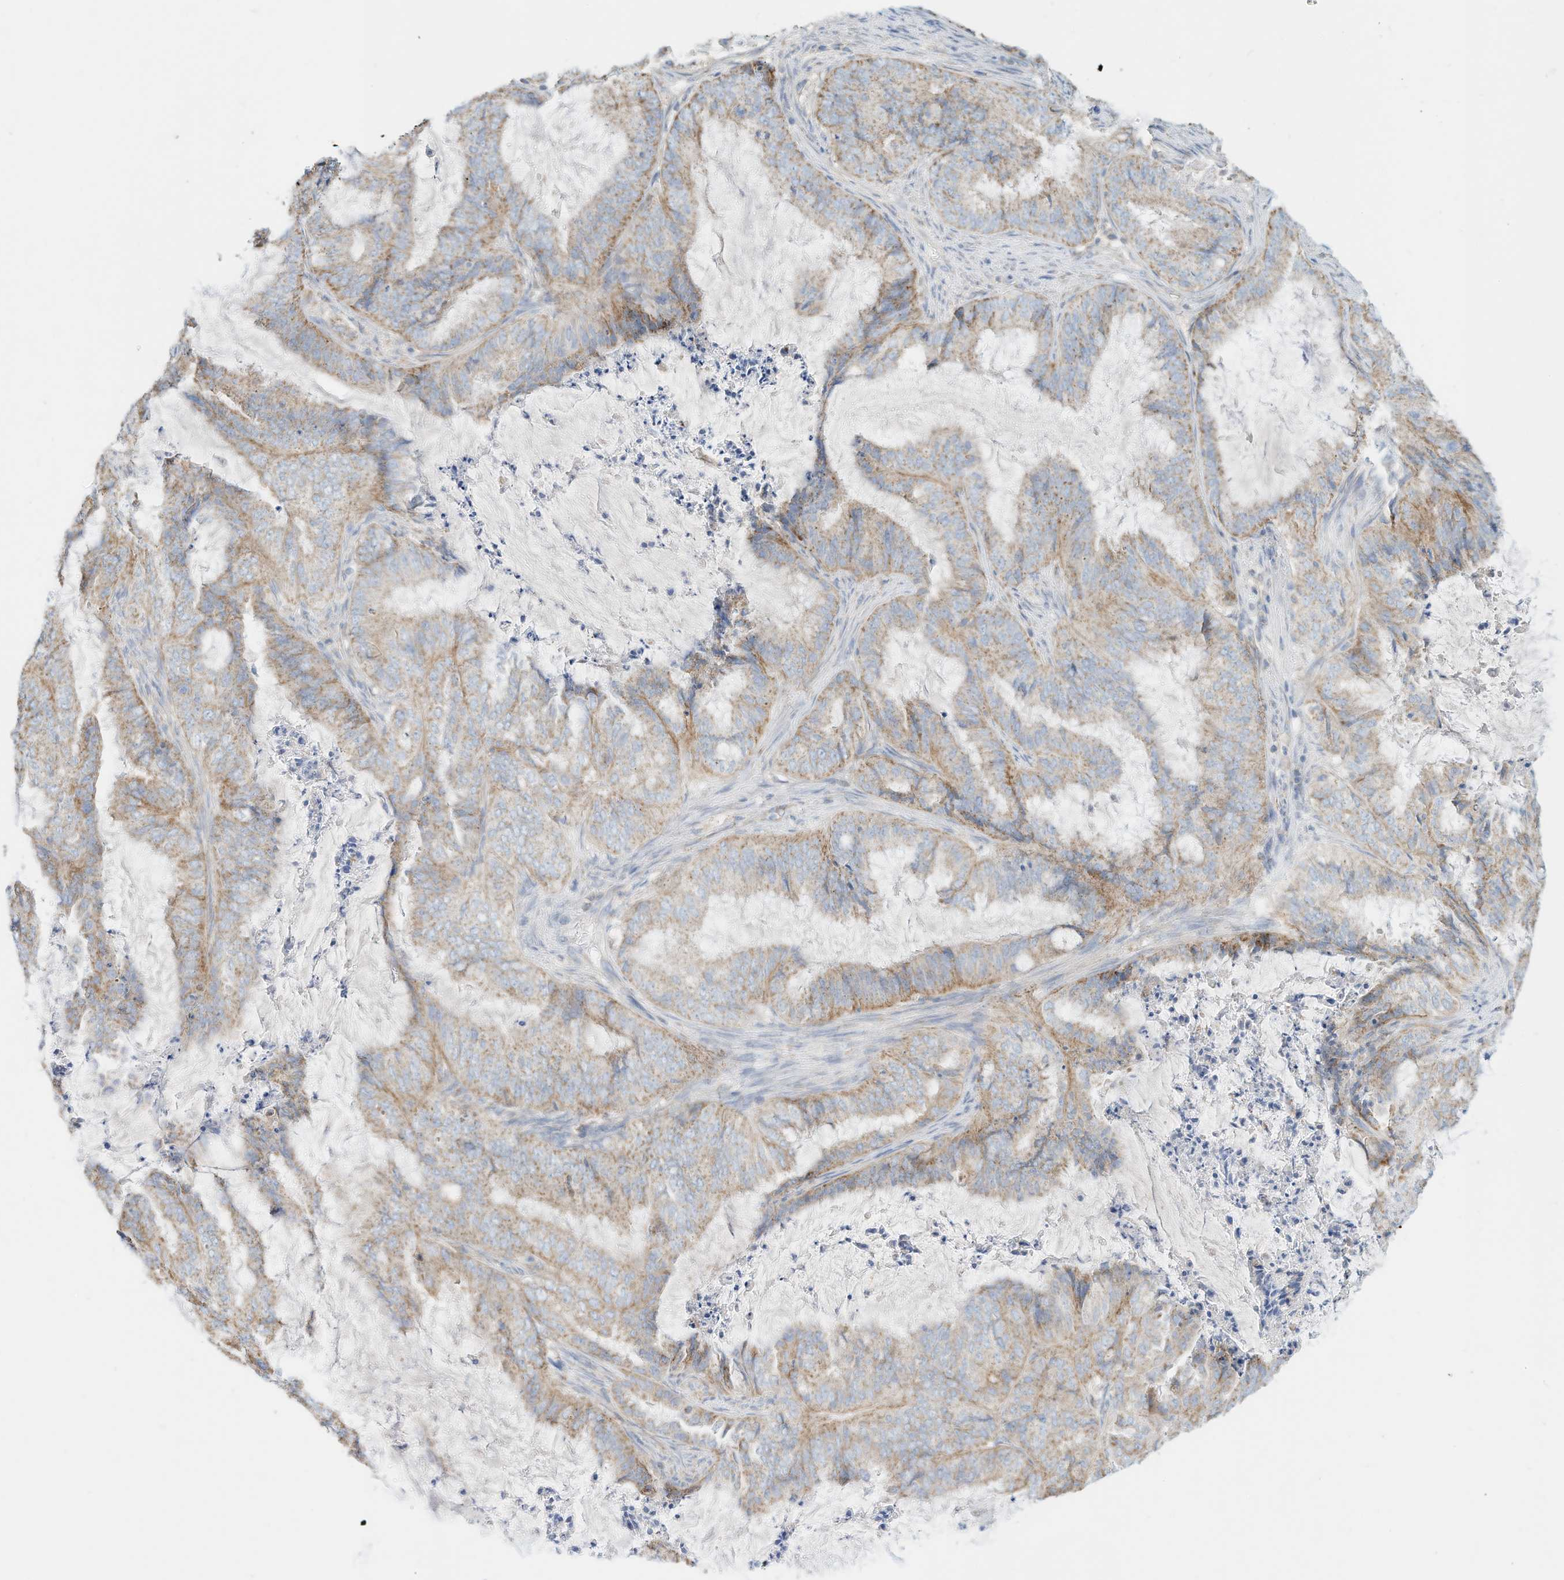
{"staining": {"intensity": "weak", "quantity": ">75%", "location": "cytoplasmic/membranous"}, "tissue": "endometrial cancer", "cell_type": "Tumor cells", "image_type": "cancer", "snomed": [{"axis": "morphology", "description": "Adenocarcinoma, NOS"}, {"axis": "topography", "description": "Endometrium"}], "caption": "DAB immunohistochemical staining of adenocarcinoma (endometrial) demonstrates weak cytoplasmic/membranous protein staining in approximately >75% of tumor cells. The protein is shown in brown color, while the nuclei are stained blue.", "gene": "RHOH", "patient": {"sex": "female", "age": 51}}